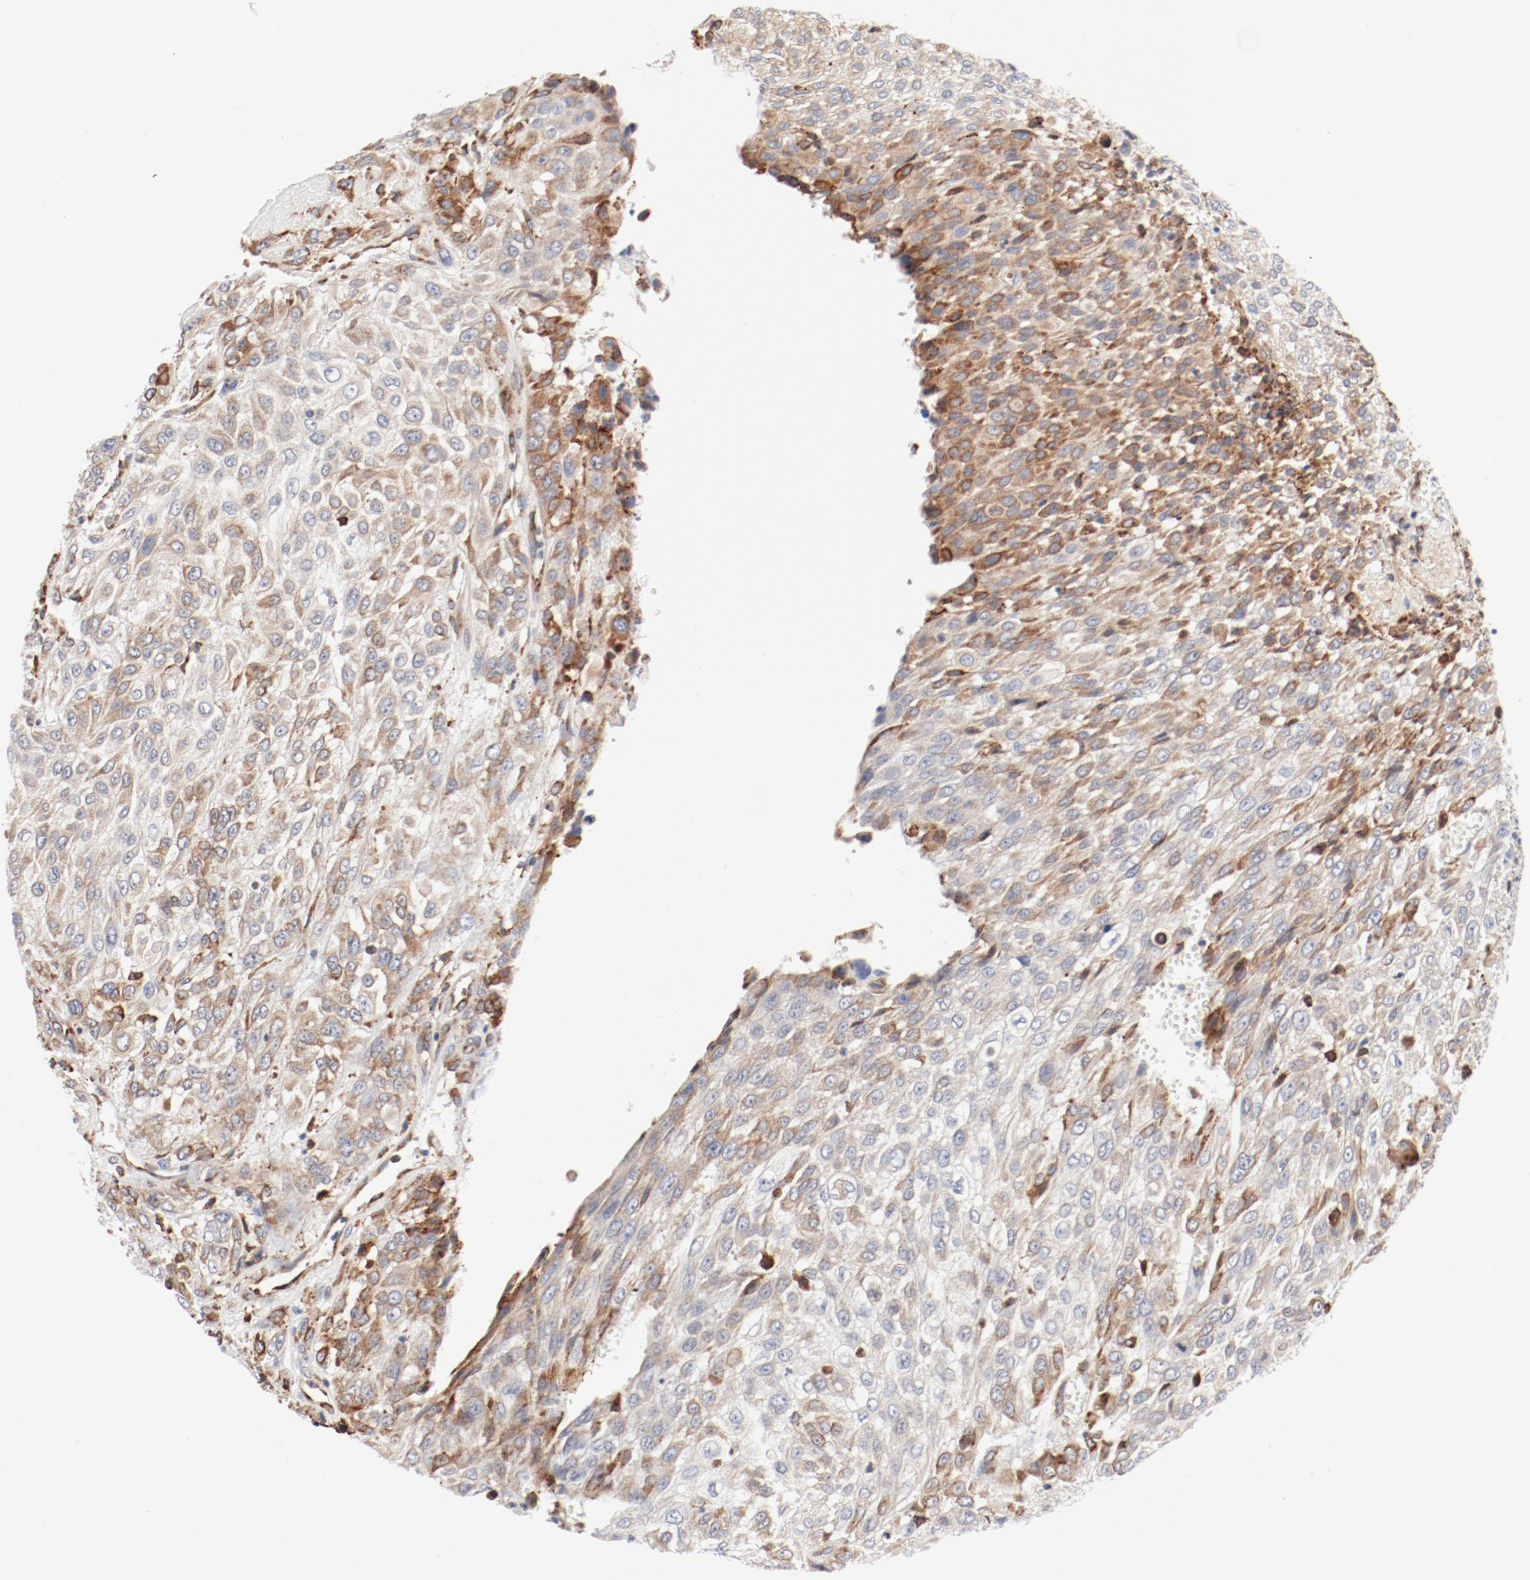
{"staining": {"intensity": "moderate", "quantity": ">75%", "location": "cytoplasmic/membranous"}, "tissue": "urothelial cancer", "cell_type": "Tumor cells", "image_type": "cancer", "snomed": [{"axis": "morphology", "description": "Urothelial carcinoma, High grade"}, {"axis": "topography", "description": "Urinary bladder"}], "caption": "Immunohistochemistry photomicrograph of neoplastic tissue: urothelial cancer stained using immunohistochemistry (IHC) exhibits medium levels of moderate protein expression localized specifically in the cytoplasmic/membranous of tumor cells, appearing as a cytoplasmic/membranous brown color.", "gene": "PDPK1", "patient": {"sex": "male", "age": 57}}